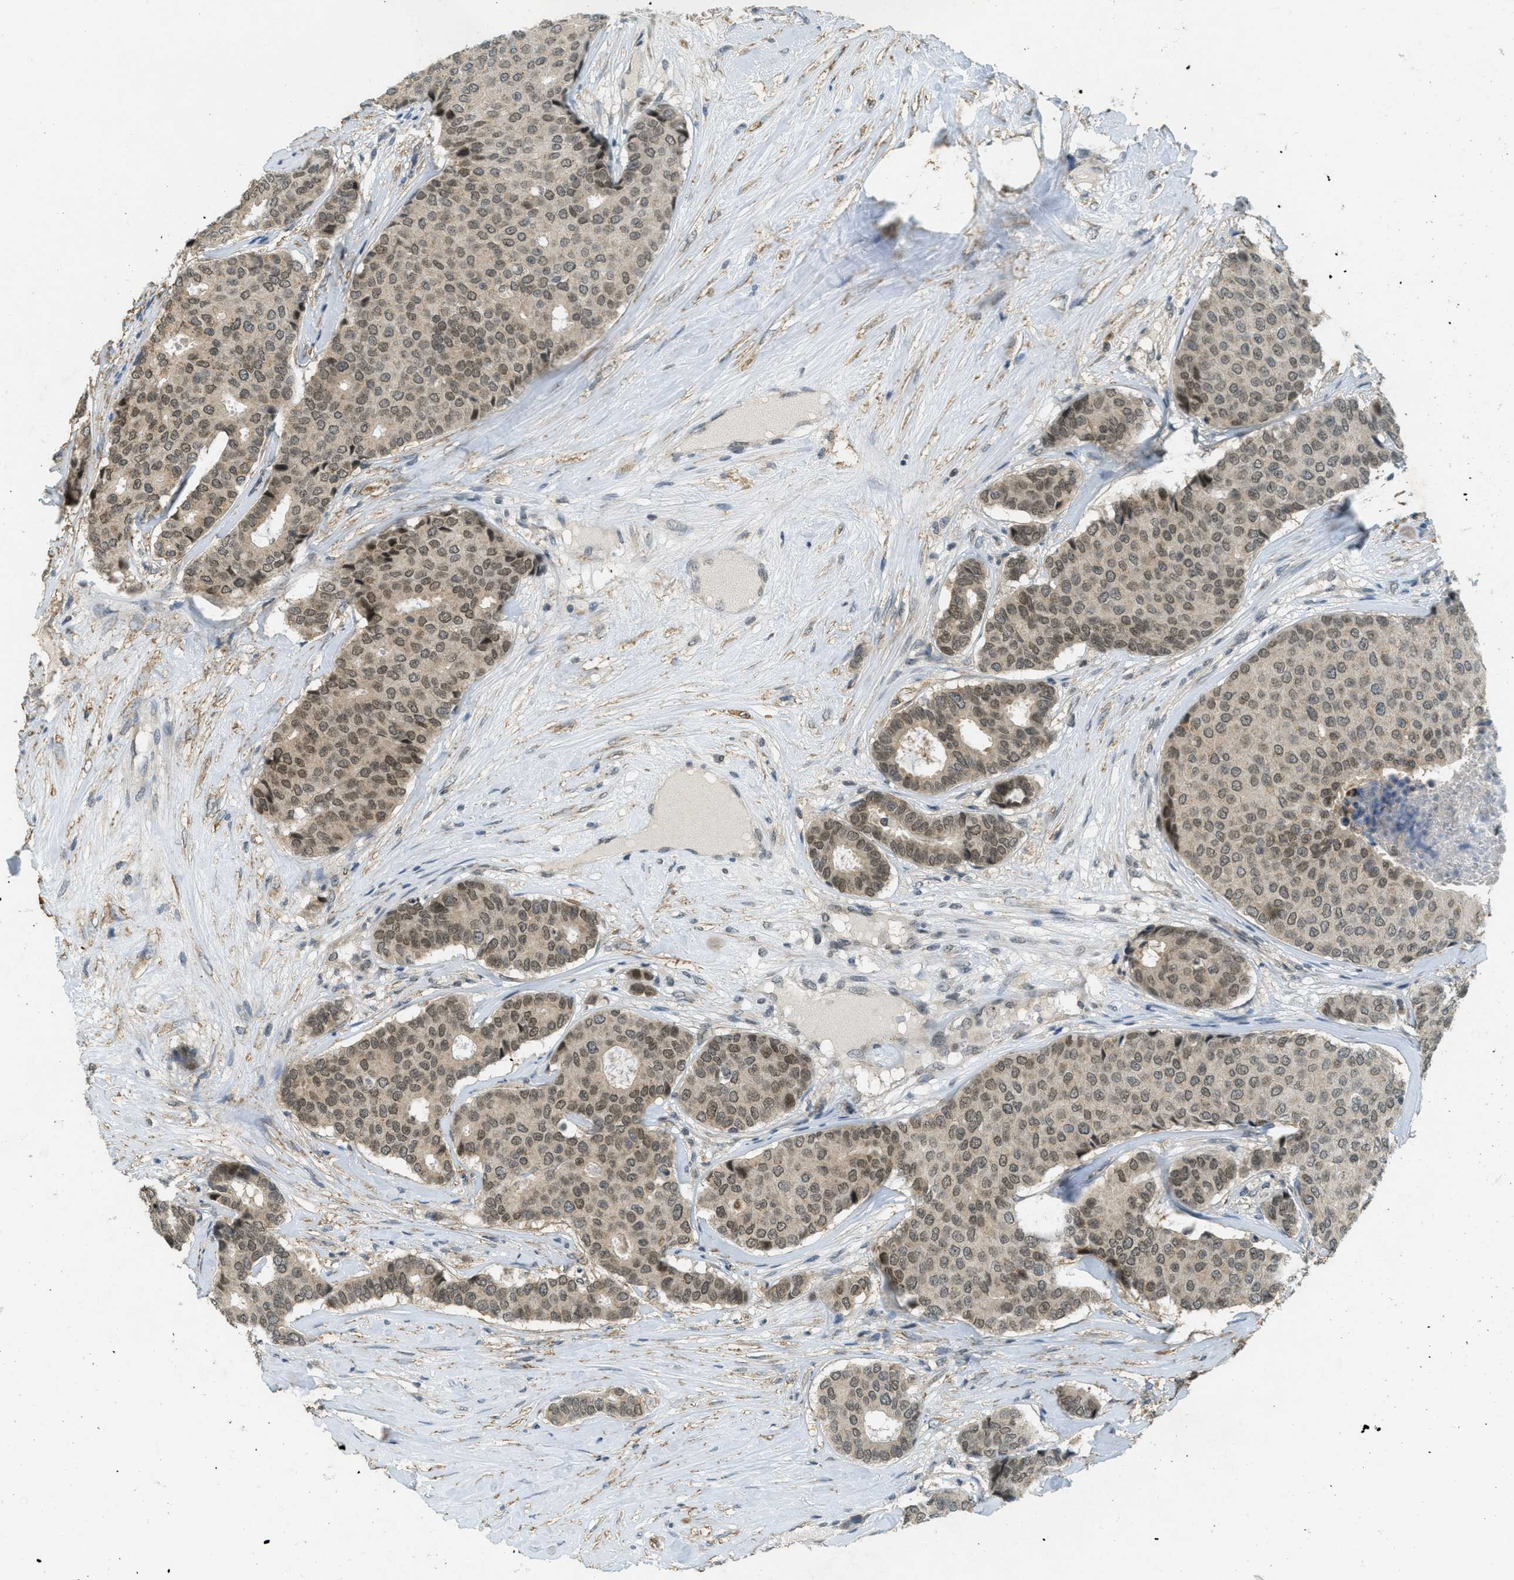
{"staining": {"intensity": "weak", "quantity": ">75%", "location": "cytoplasmic/membranous,nuclear"}, "tissue": "breast cancer", "cell_type": "Tumor cells", "image_type": "cancer", "snomed": [{"axis": "morphology", "description": "Duct carcinoma"}, {"axis": "topography", "description": "Breast"}], "caption": "About >75% of tumor cells in human breast cancer show weak cytoplasmic/membranous and nuclear protein staining as visualized by brown immunohistochemical staining.", "gene": "TCF20", "patient": {"sex": "female", "age": 75}}